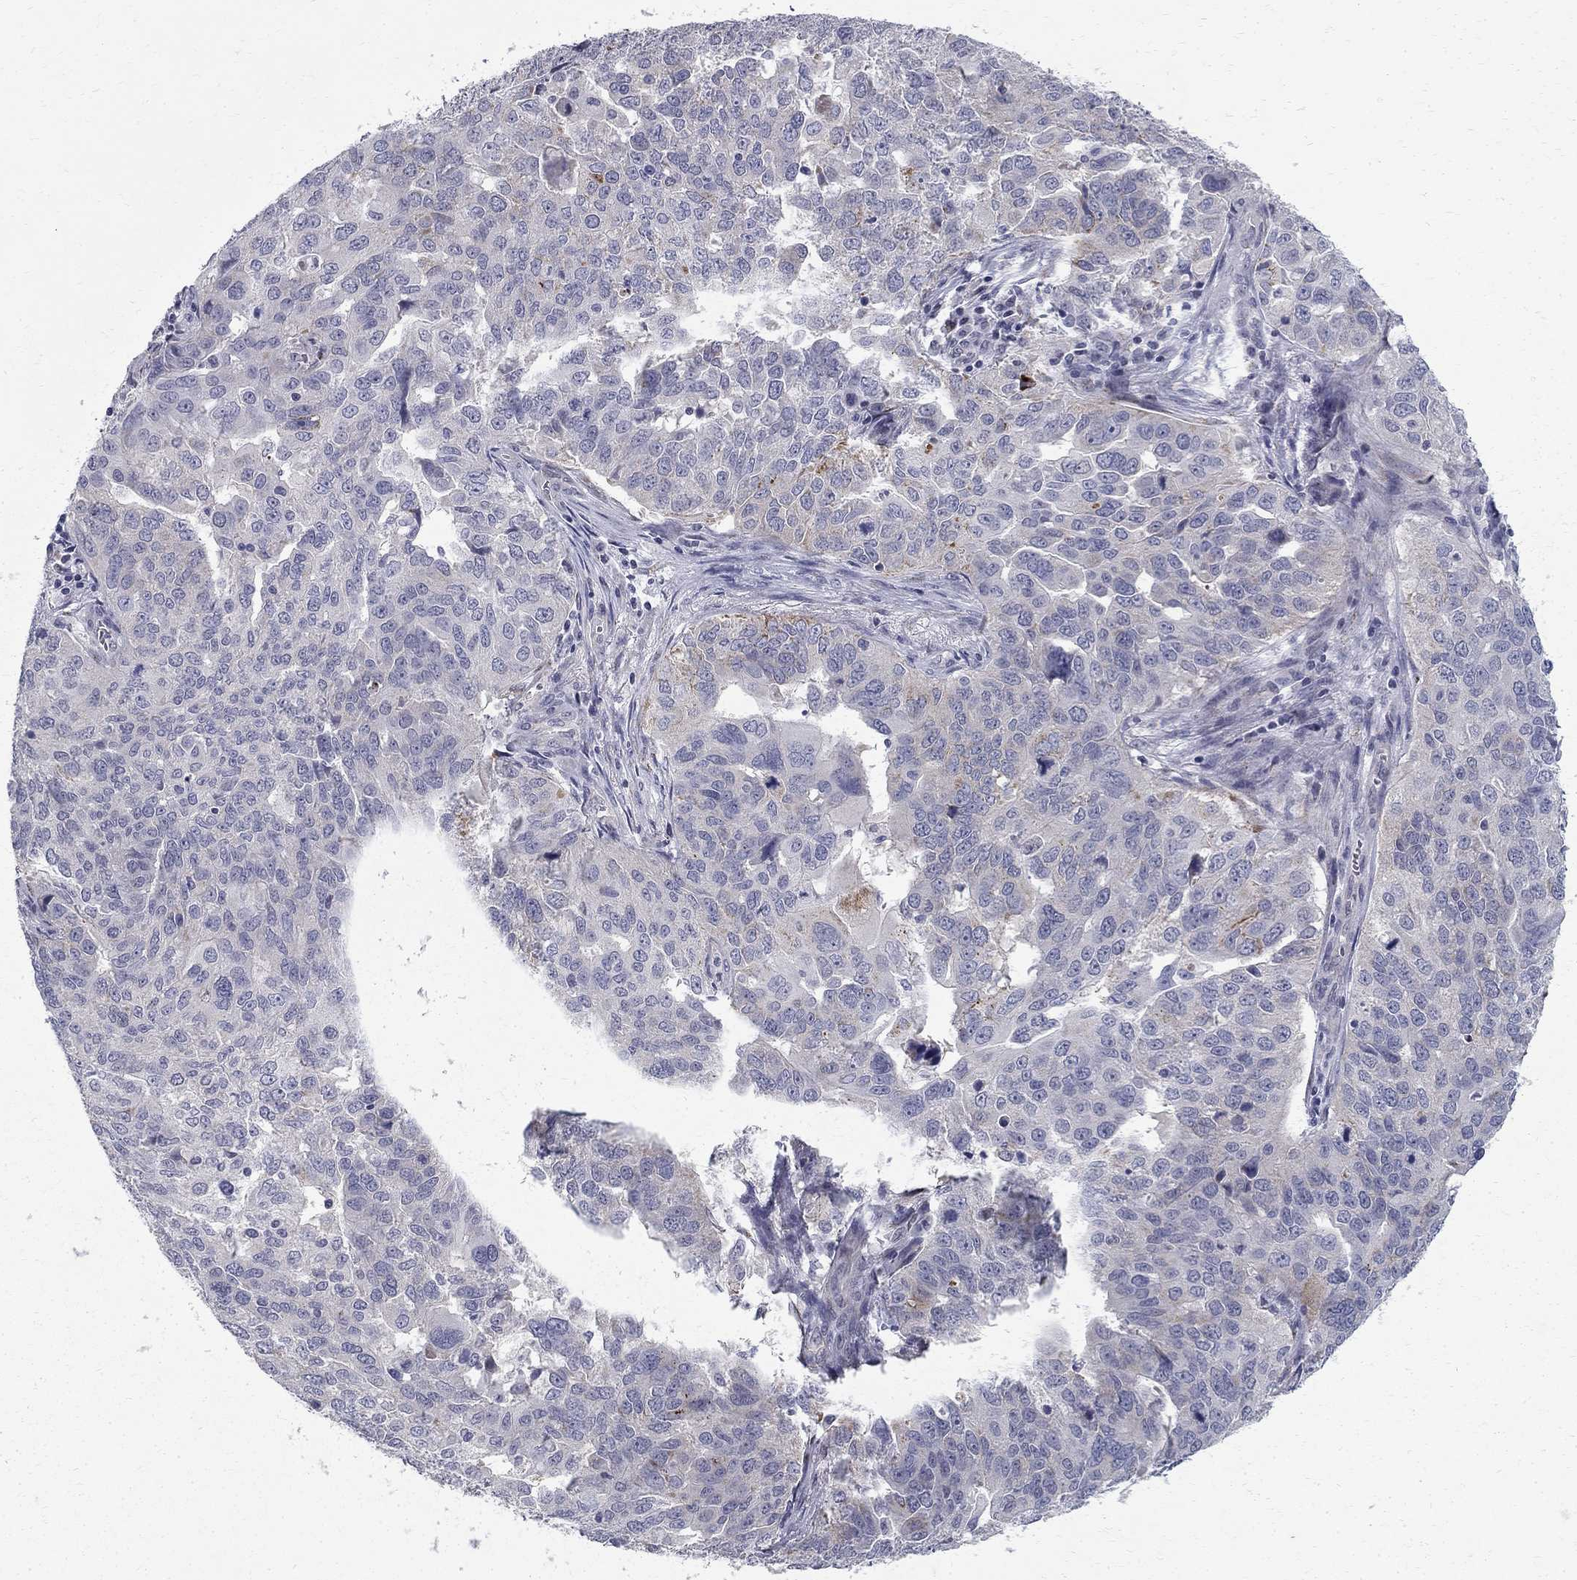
{"staining": {"intensity": "negative", "quantity": "none", "location": "none"}, "tissue": "ovarian cancer", "cell_type": "Tumor cells", "image_type": "cancer", "snomed": [{"axis": "morphology", "description": "Carcinoma, endometroid"}, {"axis": "topography", "description": "Soft tissue"}, {"axis": "topography", "description": "Ovary"}], "caption": "DAB immunohistochemical staining of ovarian cancer (endometroid carcinoma) exhibits no significant positivity in tumor cells.", "gene": "CLIC6", "patient": {"sex": "female", "age": 52}}